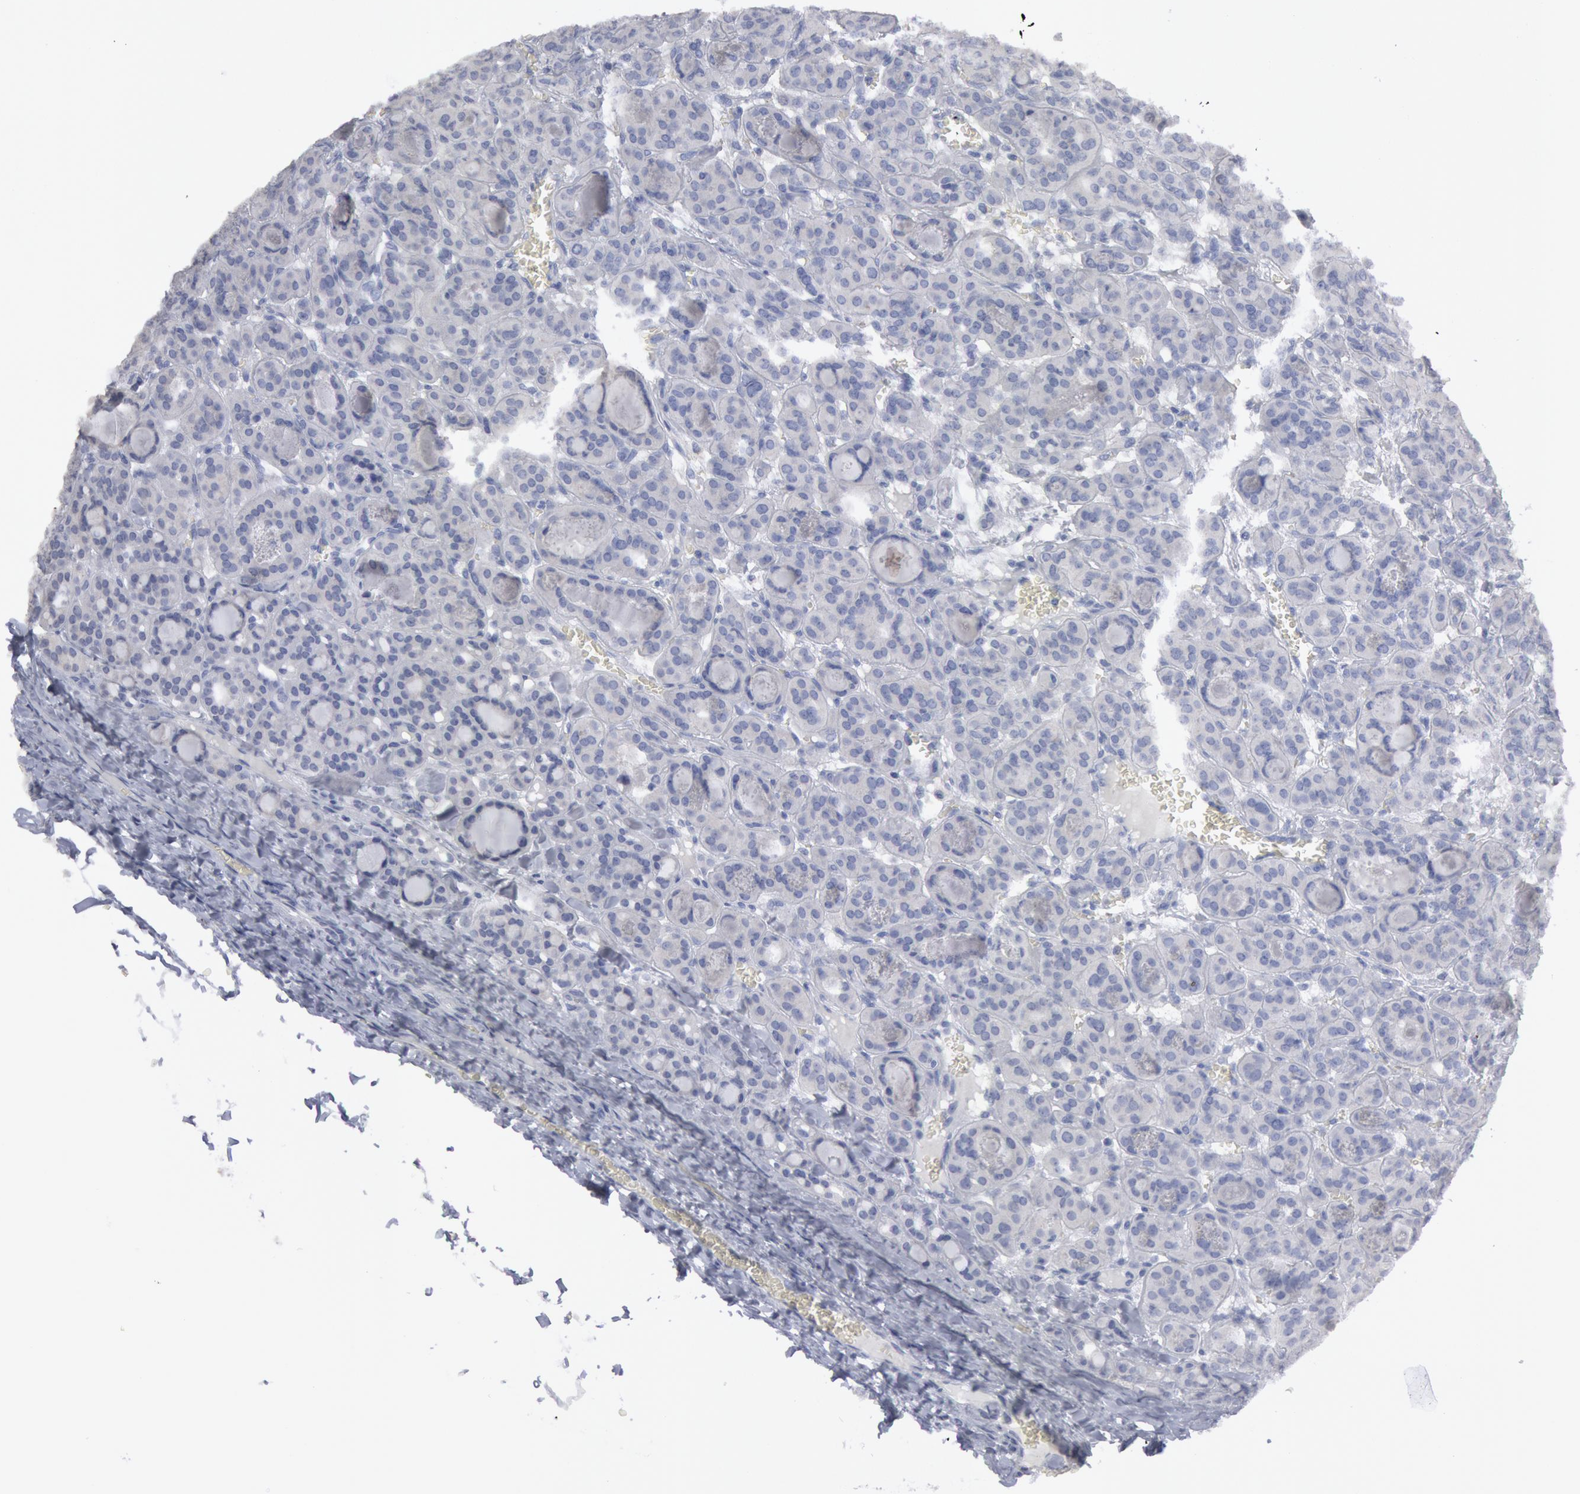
{"staining": {"intensity": "negative", "quantity": "none", "location": "none"}, "tissue": "thyroid cancer", "cell_type": "Tumor cells", "image_type": "cancer", "snomed": [{"axis": "morphology", "description": "Follicular adenoma carcinoma, NOS"}, {"axis": "topography", "description": "Thyroid gland"}], "caption": "Tumor cells are negative for brown protein staining in follicular adenoma carcinoma (thyroid). The staining is performed using DAB (3,3'-diaminobenzidine) brown chromogen with nuclei counter-stained in using hematoxylin.", "gene": "DMC1", "patient": {"sex": "female", "age": 71}}